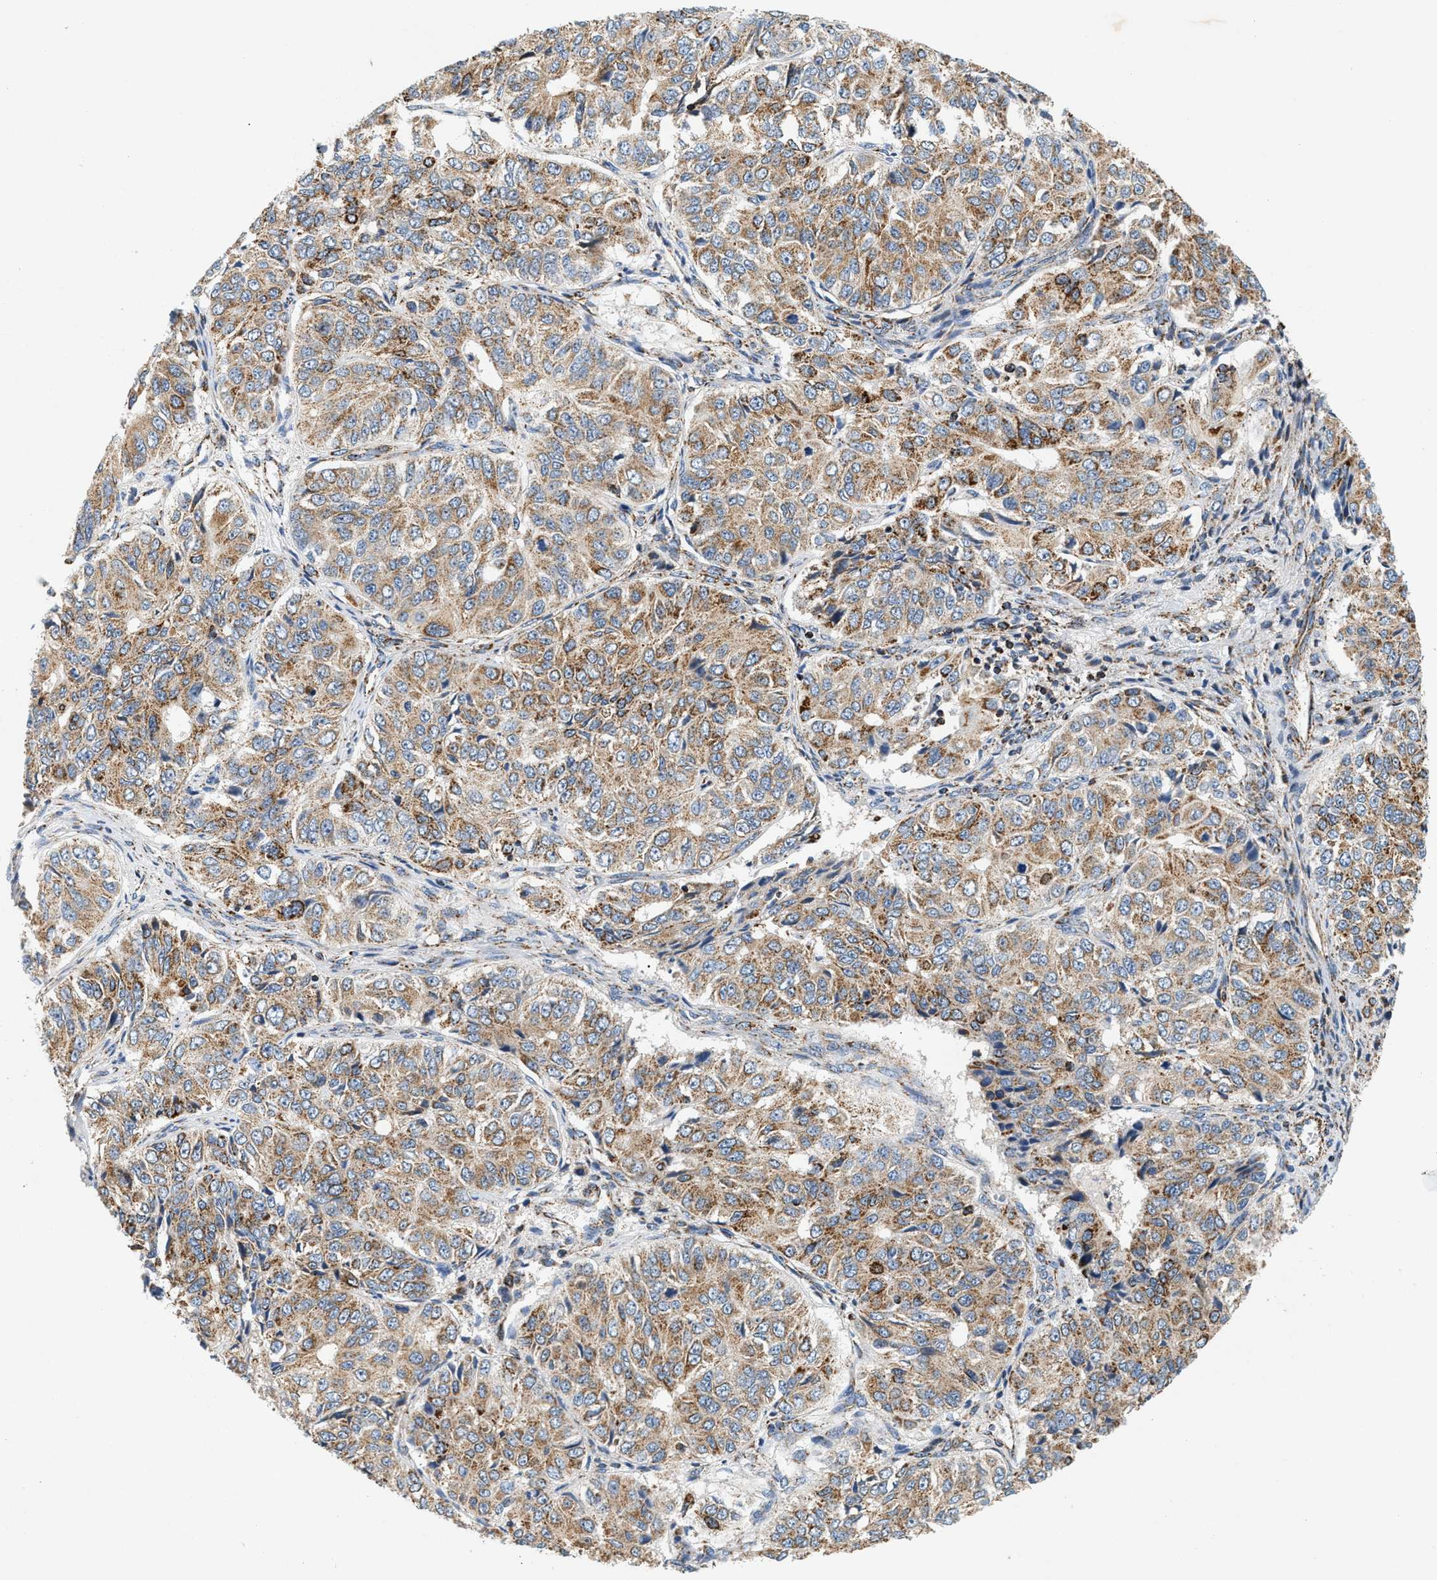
{"staining": {"intensity": "moderate", "quantity": ">75%", "location": "cytoplasmic/membranous"}, "tissue": "ovarian cancer", "cell_type": "Tumor cells", "image_type": "cancer", "snomed": [{"axis": "morphology", "description": "Carcinoma, endometroid"}, {"axis": "topography", "description": "Ovary"}], "caption": "Immunohistochemical staining of human ovarian endometroid carcinoma shows moderate cytoplasmic/membranous protein staining in about >75% of tumor cells. (Brightfield microscopy of DAB IHC at high magnification).", "gene": "PDE1A", "patient": {"sex": "female", "age": 51}}